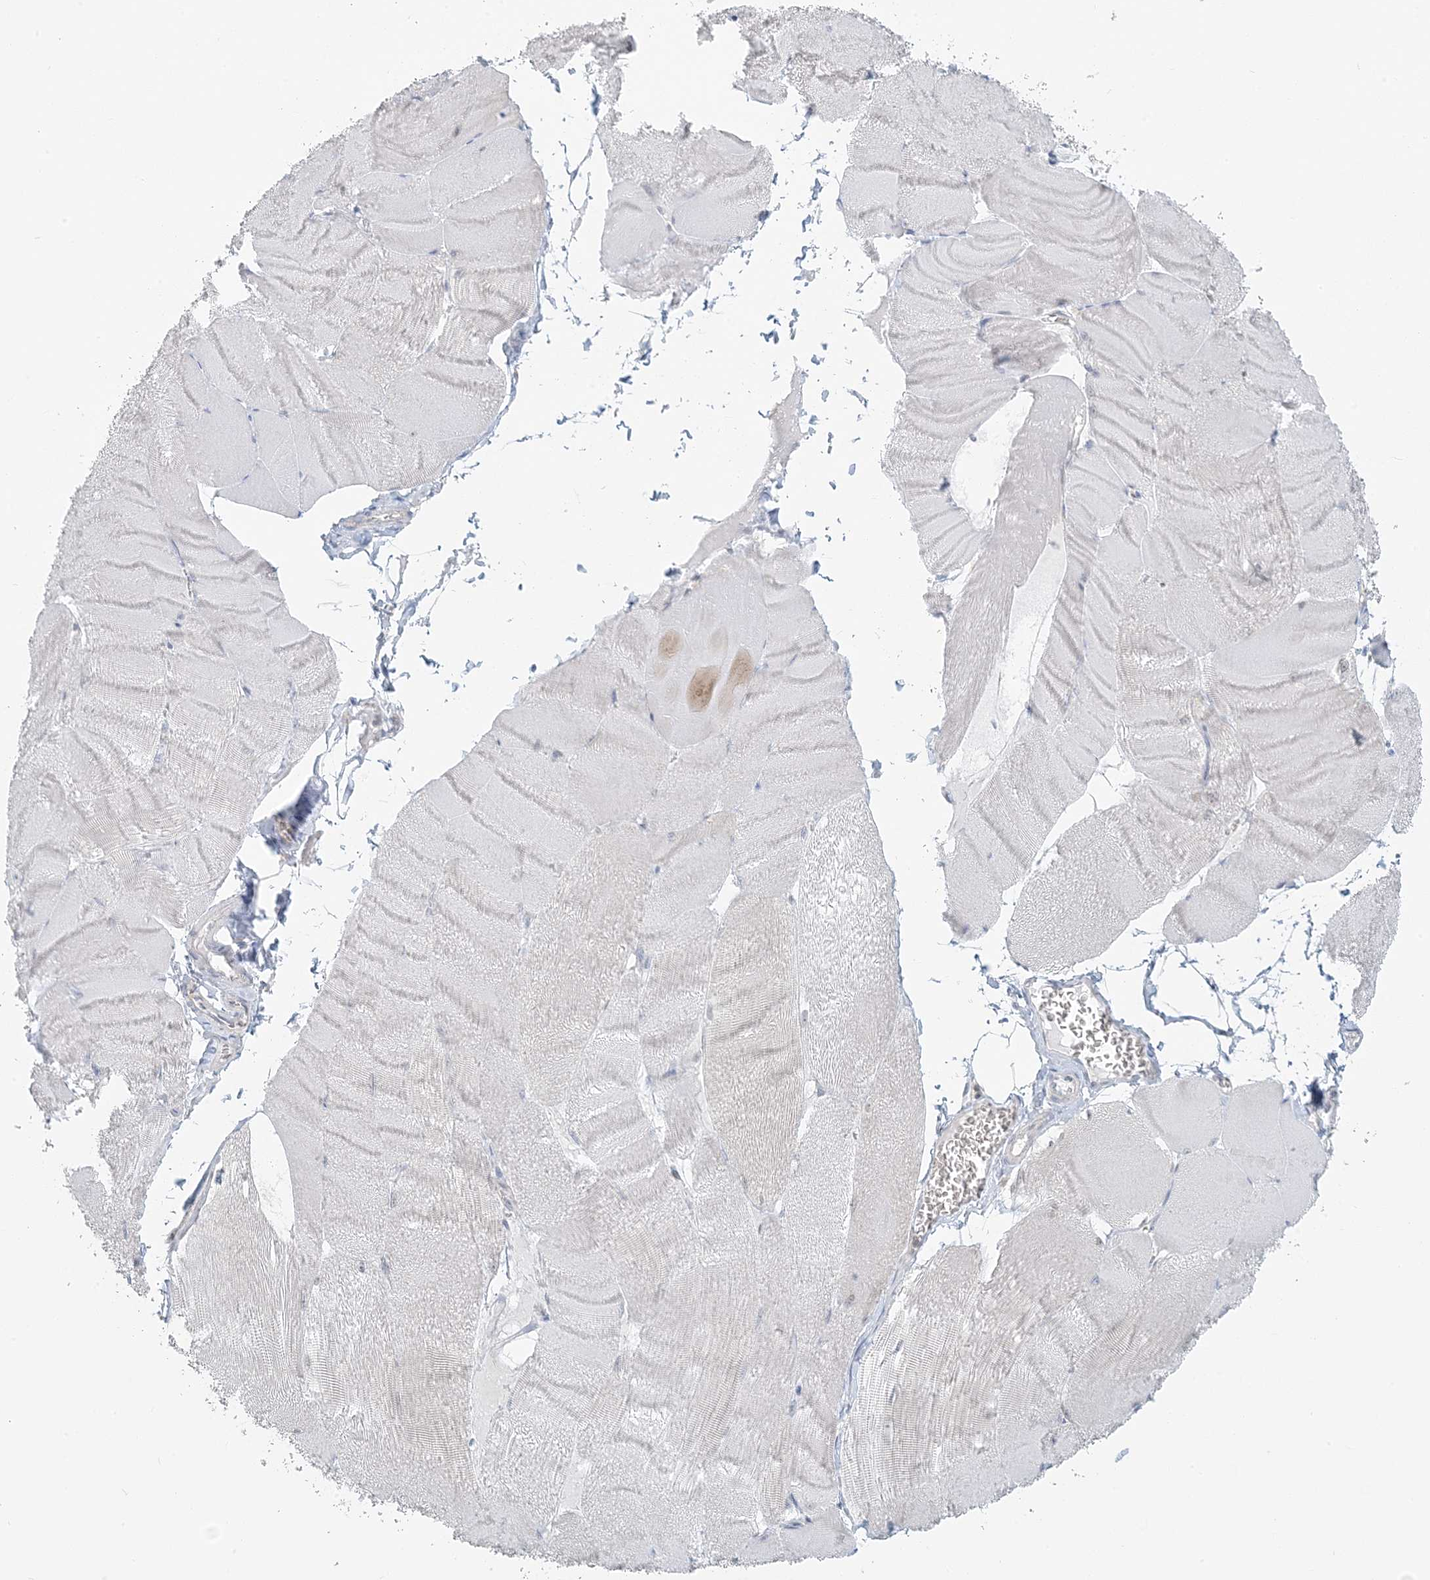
{"staining": {"intensity": "negative", "quantity": "none", "location": "none"}, "tissue": "skeletal muscle", "cell_type": "Myocytes", "image_type": "normal", "snomed": [{"axis": "morphology", "description": "Normal tissue, NOS"}, {"axis": "morphology", "description": "Basal cell carcinoma"}, {"axis": "topography", "description": "Skeletal muscle"}], "caption": "Immunohistochemical staining of unremarkable skeletal muscle reveals no significant expression in myocytes. (Stains: DAB (3,3'-diaminobenzidine) immunohistochemistry with hematoxylin counter stain, Microscopy: brightfield microscopy at high magnification).", "gene": "EEFSEC", "patient": {"sex": "female", "age": 64}}